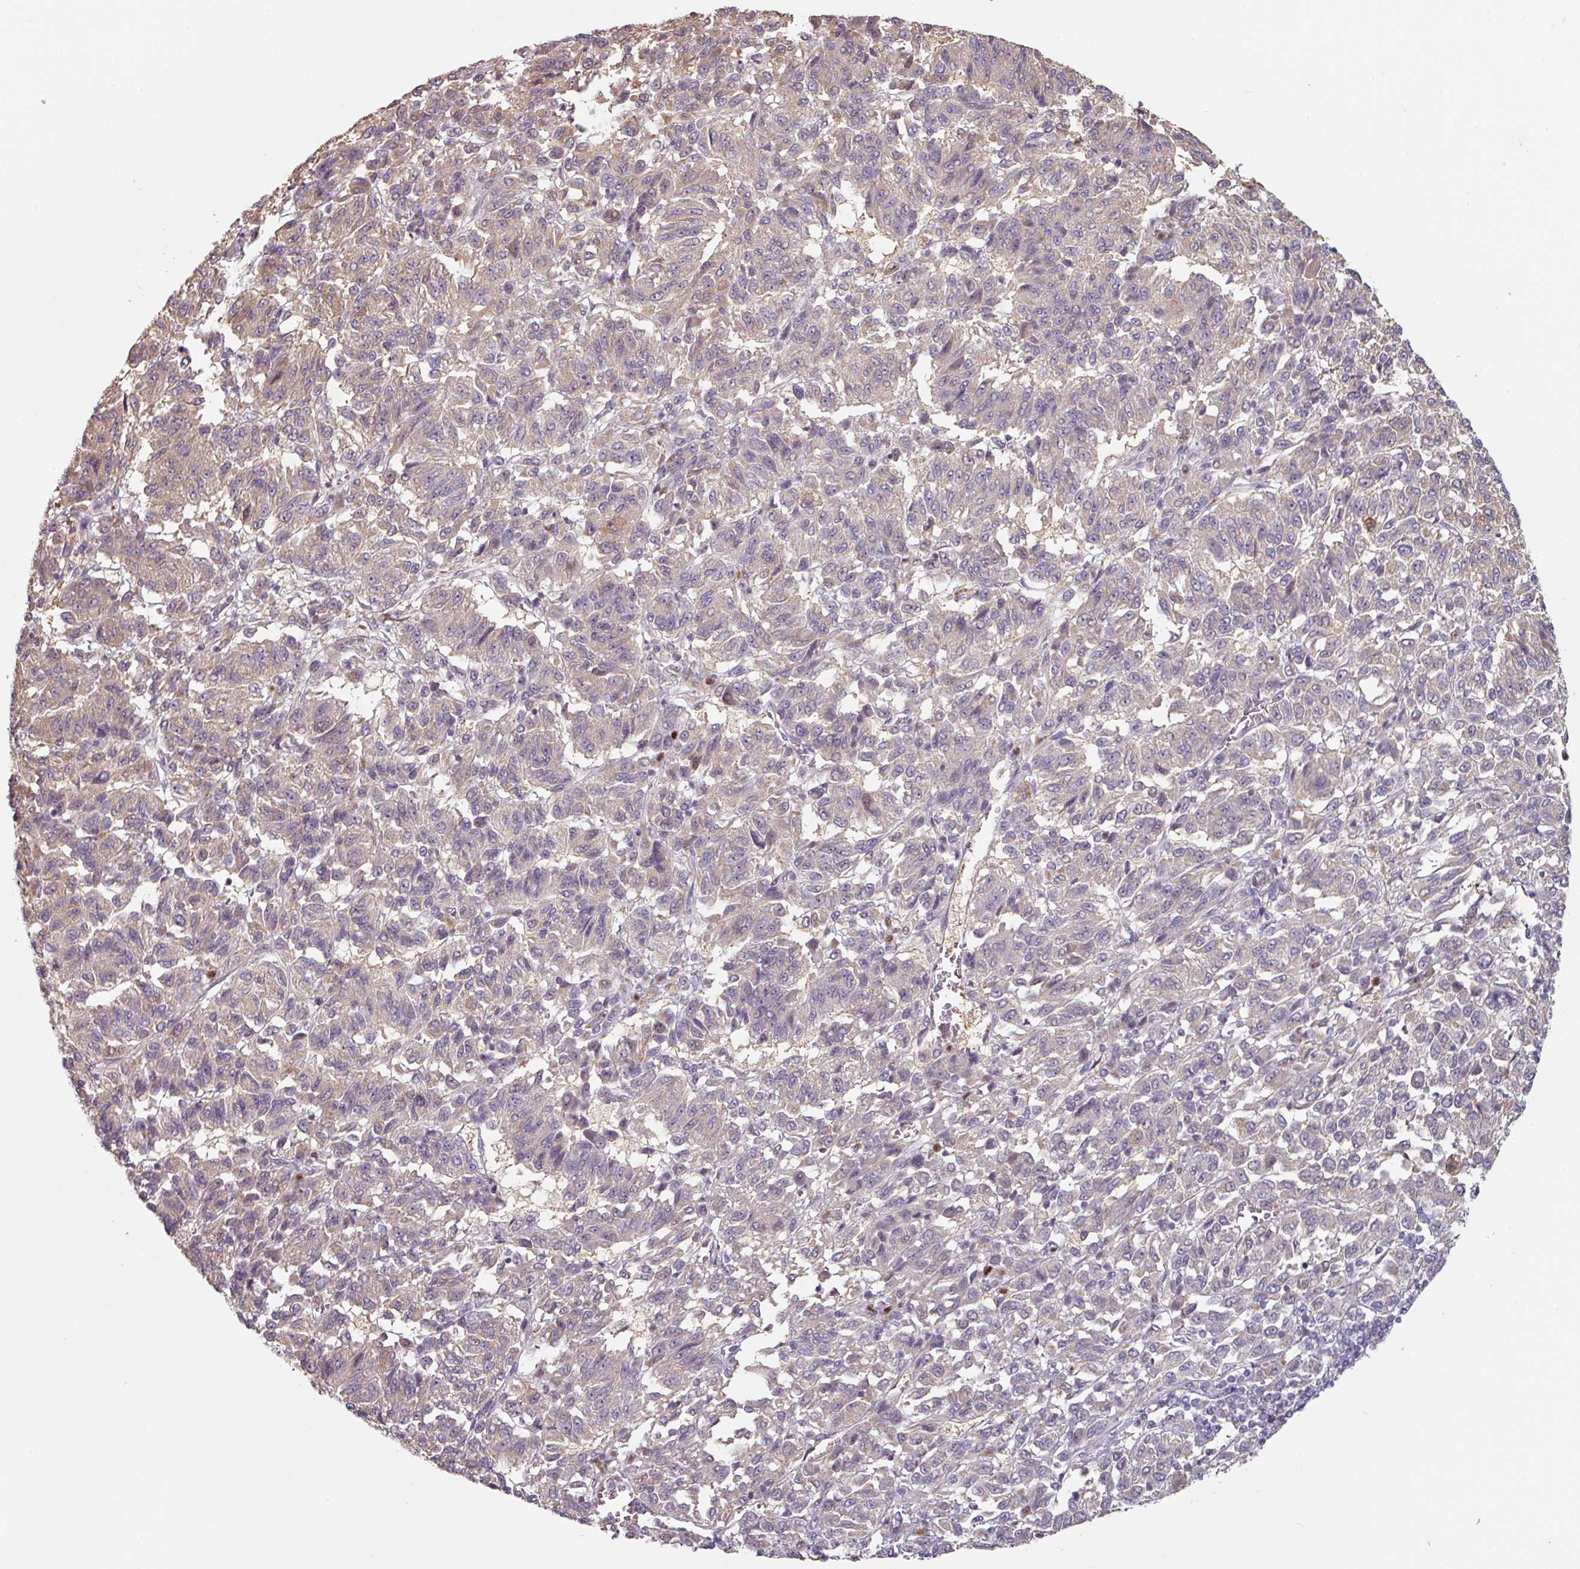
{"staining": {"intensity": "weak", "quantity": "25%-75%", "location": "cytoplasmic/membranous"}, "tissue": "melanoma", "cell_type": "Tumor cells", "image_type": "cancer", "snomed": [{"axis": "morphology", "description": "Malignant melanoma, Metastatic site"}, {"axis": "topography", "description": "Lung"}], "caption": "DAB (3,3'-diaminobenzidine) immunohistochemical staining of melanoma shows weak cytoplasmic/membranous protein expression in approximately 25%-75% of tumor cells.", "gene": "ZBTB6", "patient": {"sex": "male", "age": 64}}